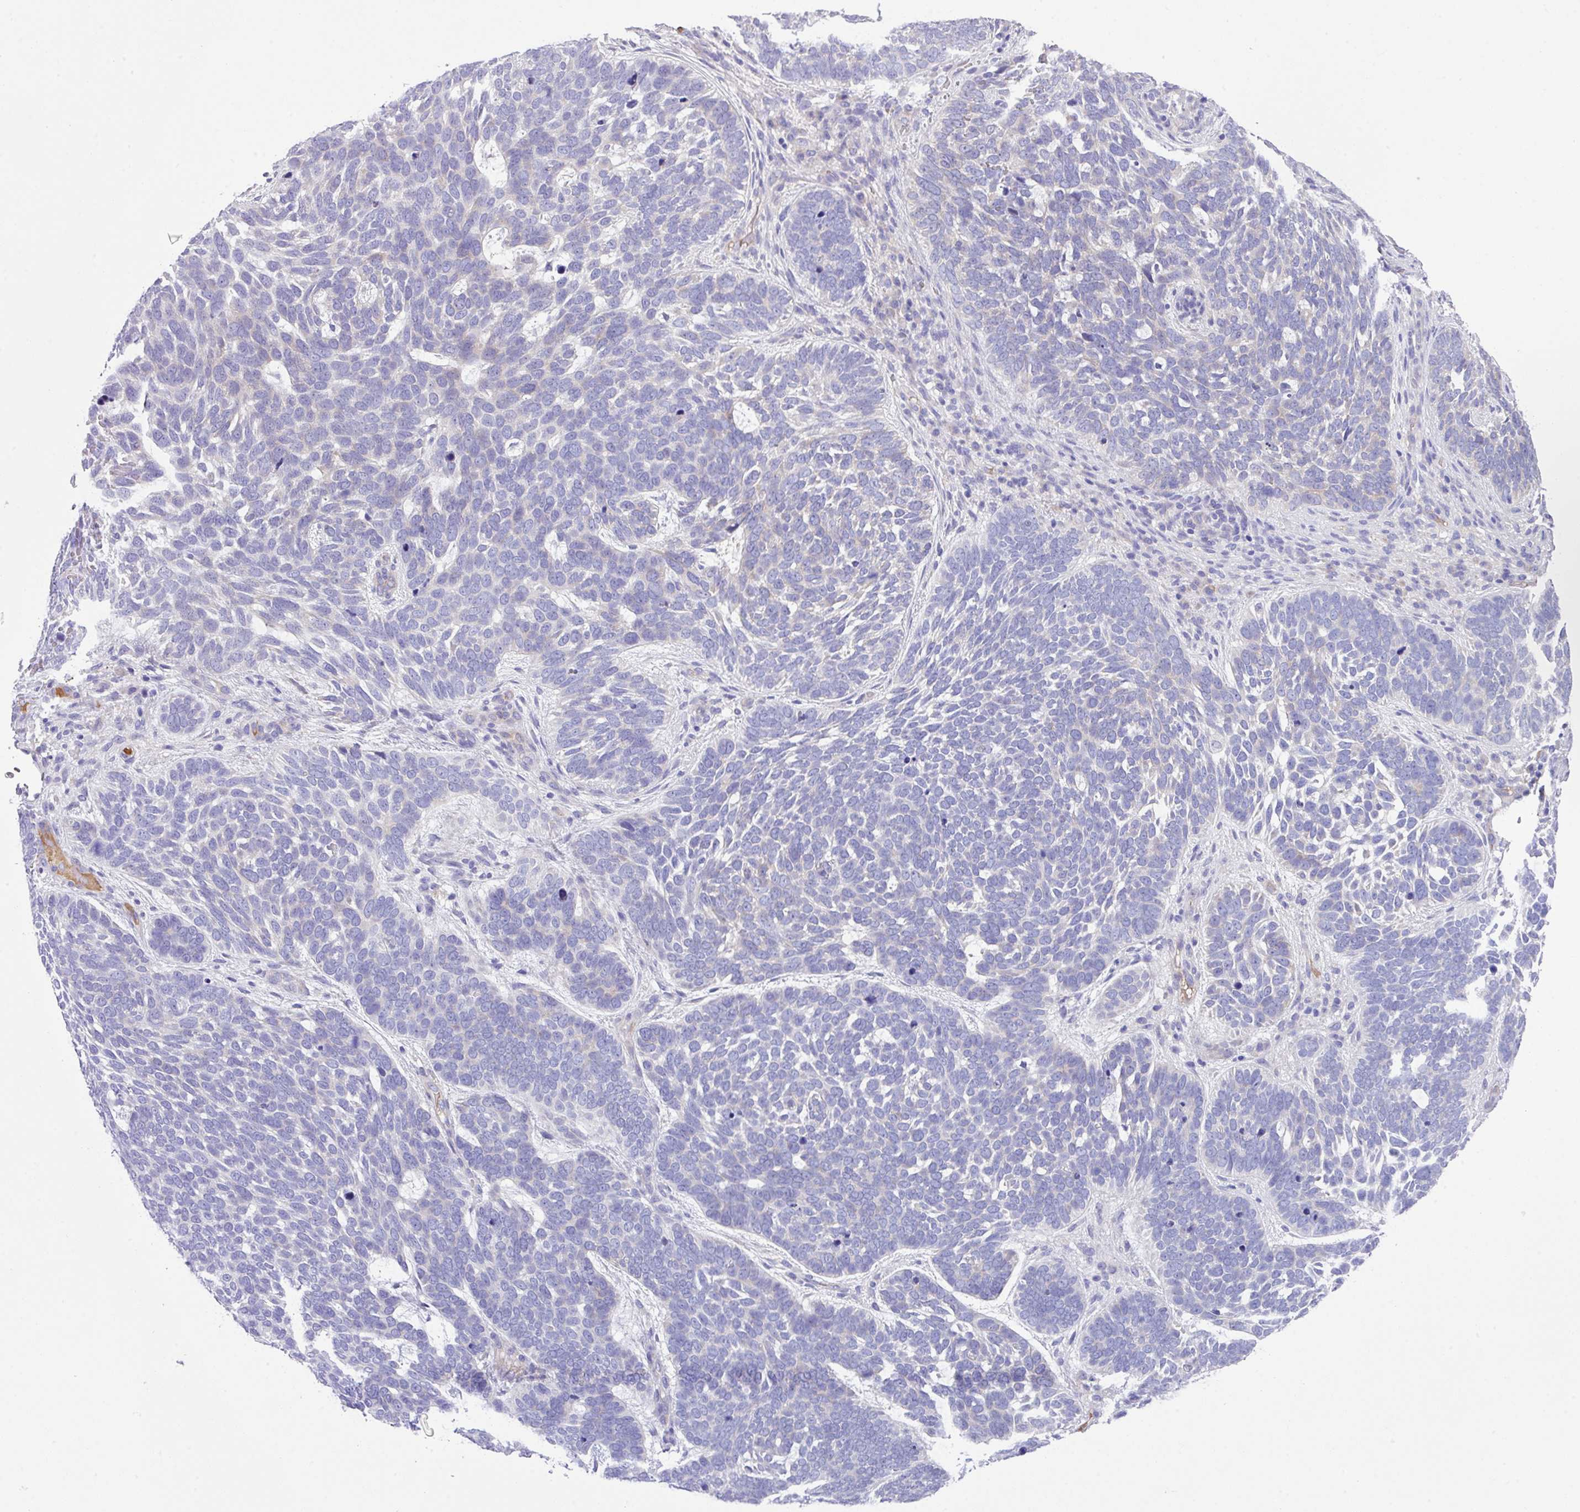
{"staining": {"intensity": "negative", "quantity": "none", "location": "none"}, "tissue": "skin cancer", "cell_type": "Tumor cells", "image_type": "cancer", "snomed": [{"axis": "morphology", "description": "Basal cell carcinoma"}, {"axis": "topography", "description": "Skin"}], "caption": "Image shows no significant protein staining in tumor cells of basal cell carcinoma (skin).", "gene": "DNAL1", "patient": {"sex": "female", "age": 85}}